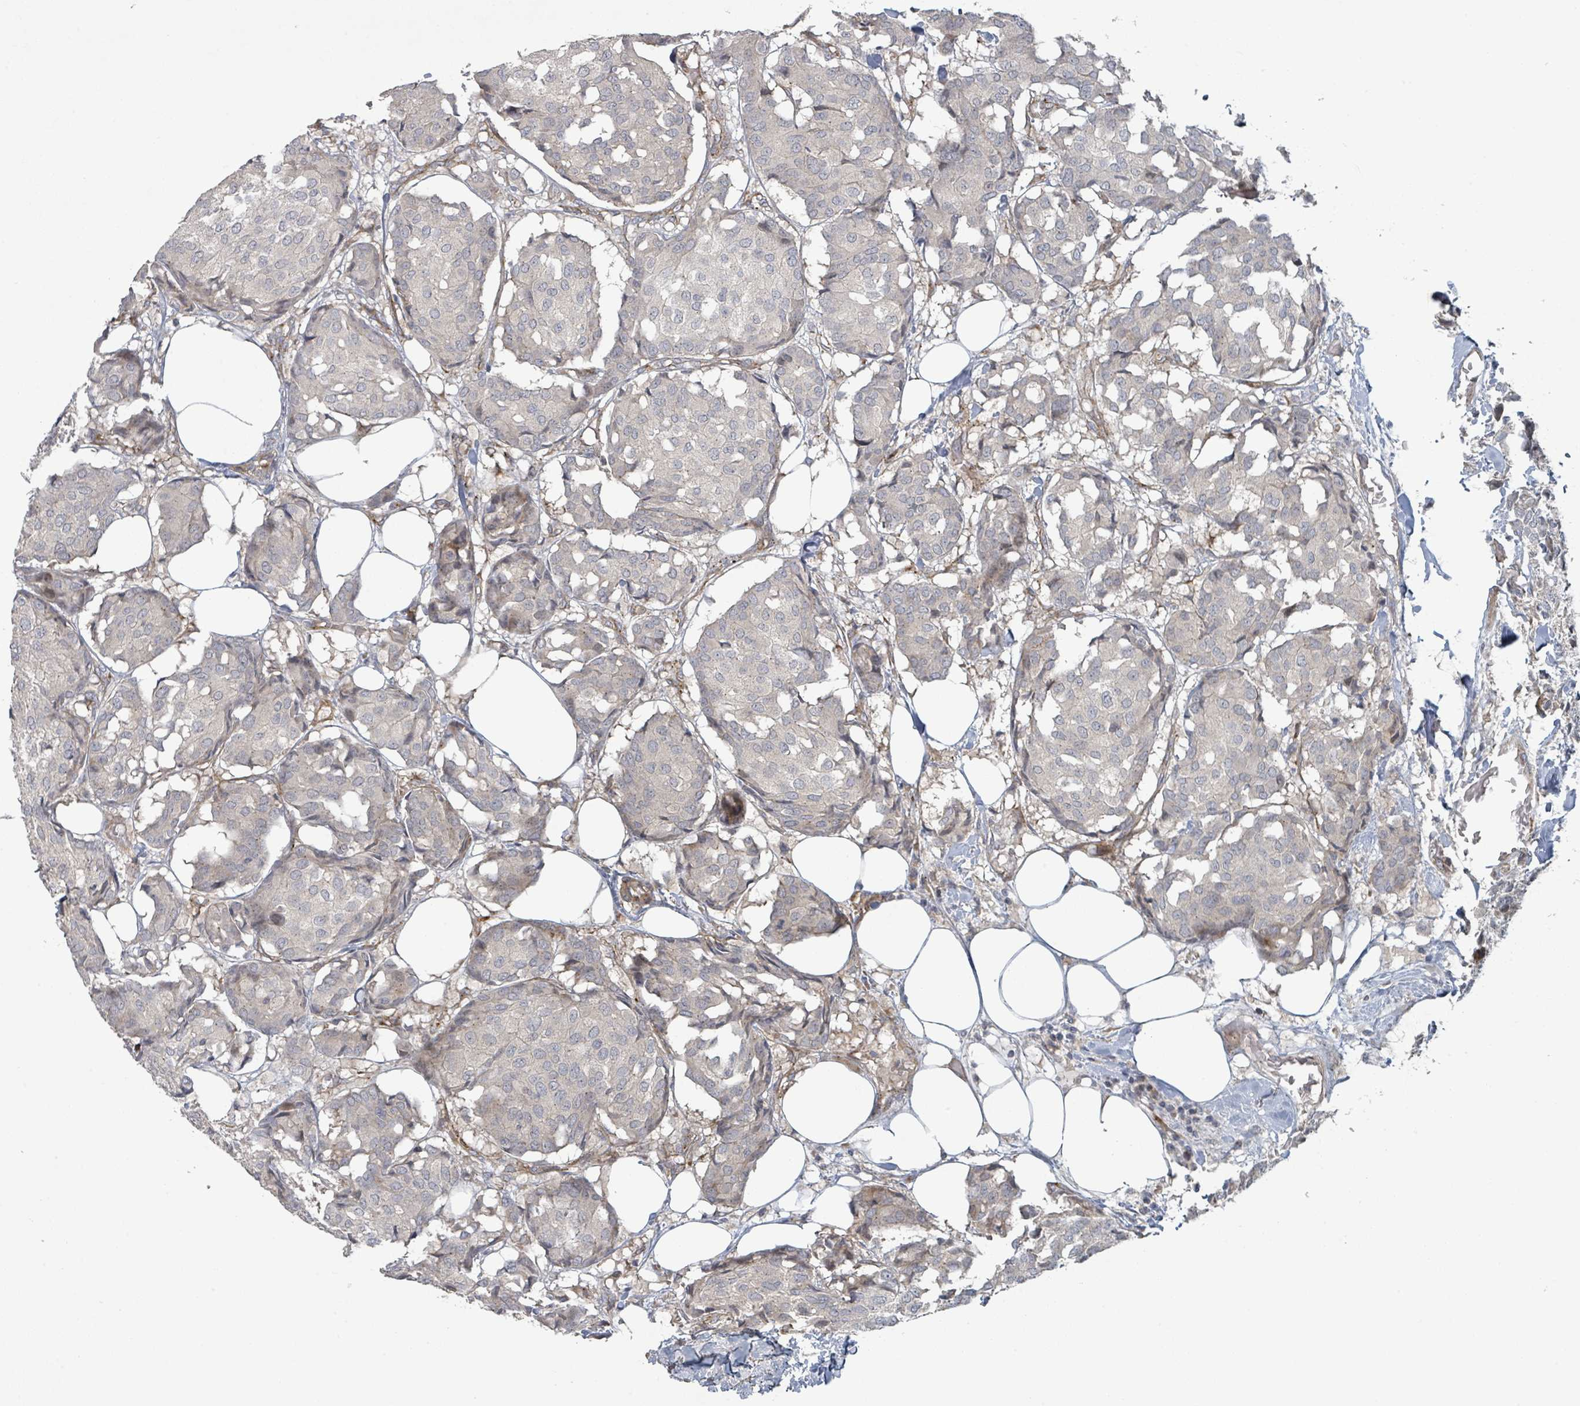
{"staining": {"intensity": "negative", "quantity": "none", "location": "none"}, "tissue": "breast cancer", "cell_type": "Tumor cells", "image_type": "cancer", "snomed": [{"axis": "morphology", "description": "Duct carcinoma"}, {"axis": "topography", "description": "Breast"}], "caption": "Immunohistochemistry (IHC) image of neoplastic tissue: breast cancer (invasive ductal carcinoma) stained with DAB demonstrates no significant protein positivity in tumor cells.", "gene": "COL5A3", "patient": {"sex": "female", "age": 75}}